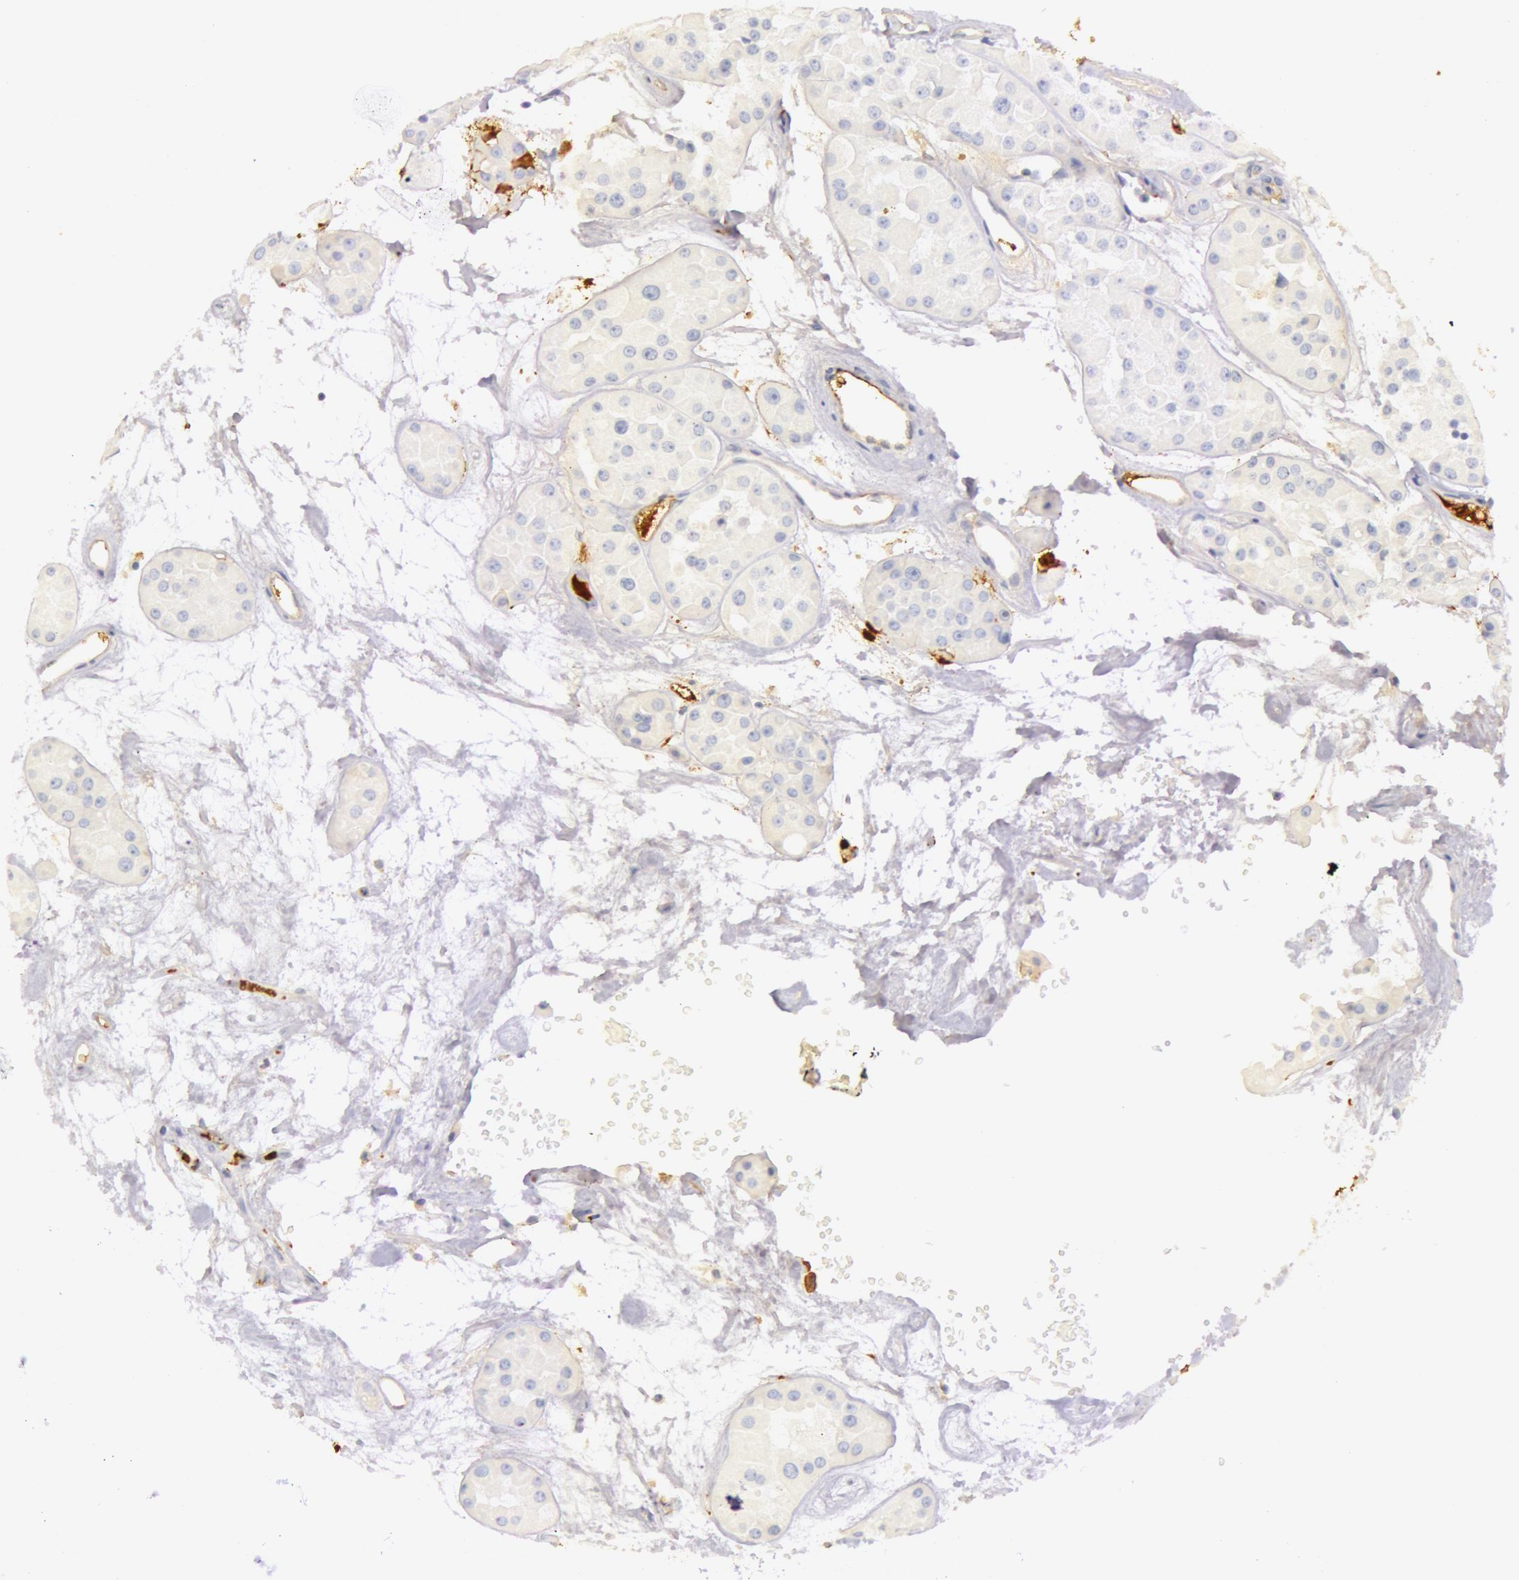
{"staining": {"intensity": "negative", "quantity": "none", "location": "none"}, "tissue": "renal cancer", "cell_type": "Tumor cells", "image_type": "cancer", "snomed": [{"axis": "morphology", "description": "Adenocarcinoma, uncertain malignant potential"}, {"axis": "topography", "description": "Kidney"}], "caption": "A photomicrograph of renal cancer stained for a protein displays no brown staining in tumor cells.", "gene": "C4BPA", "patient": {"sex": "male", "age": 63}}